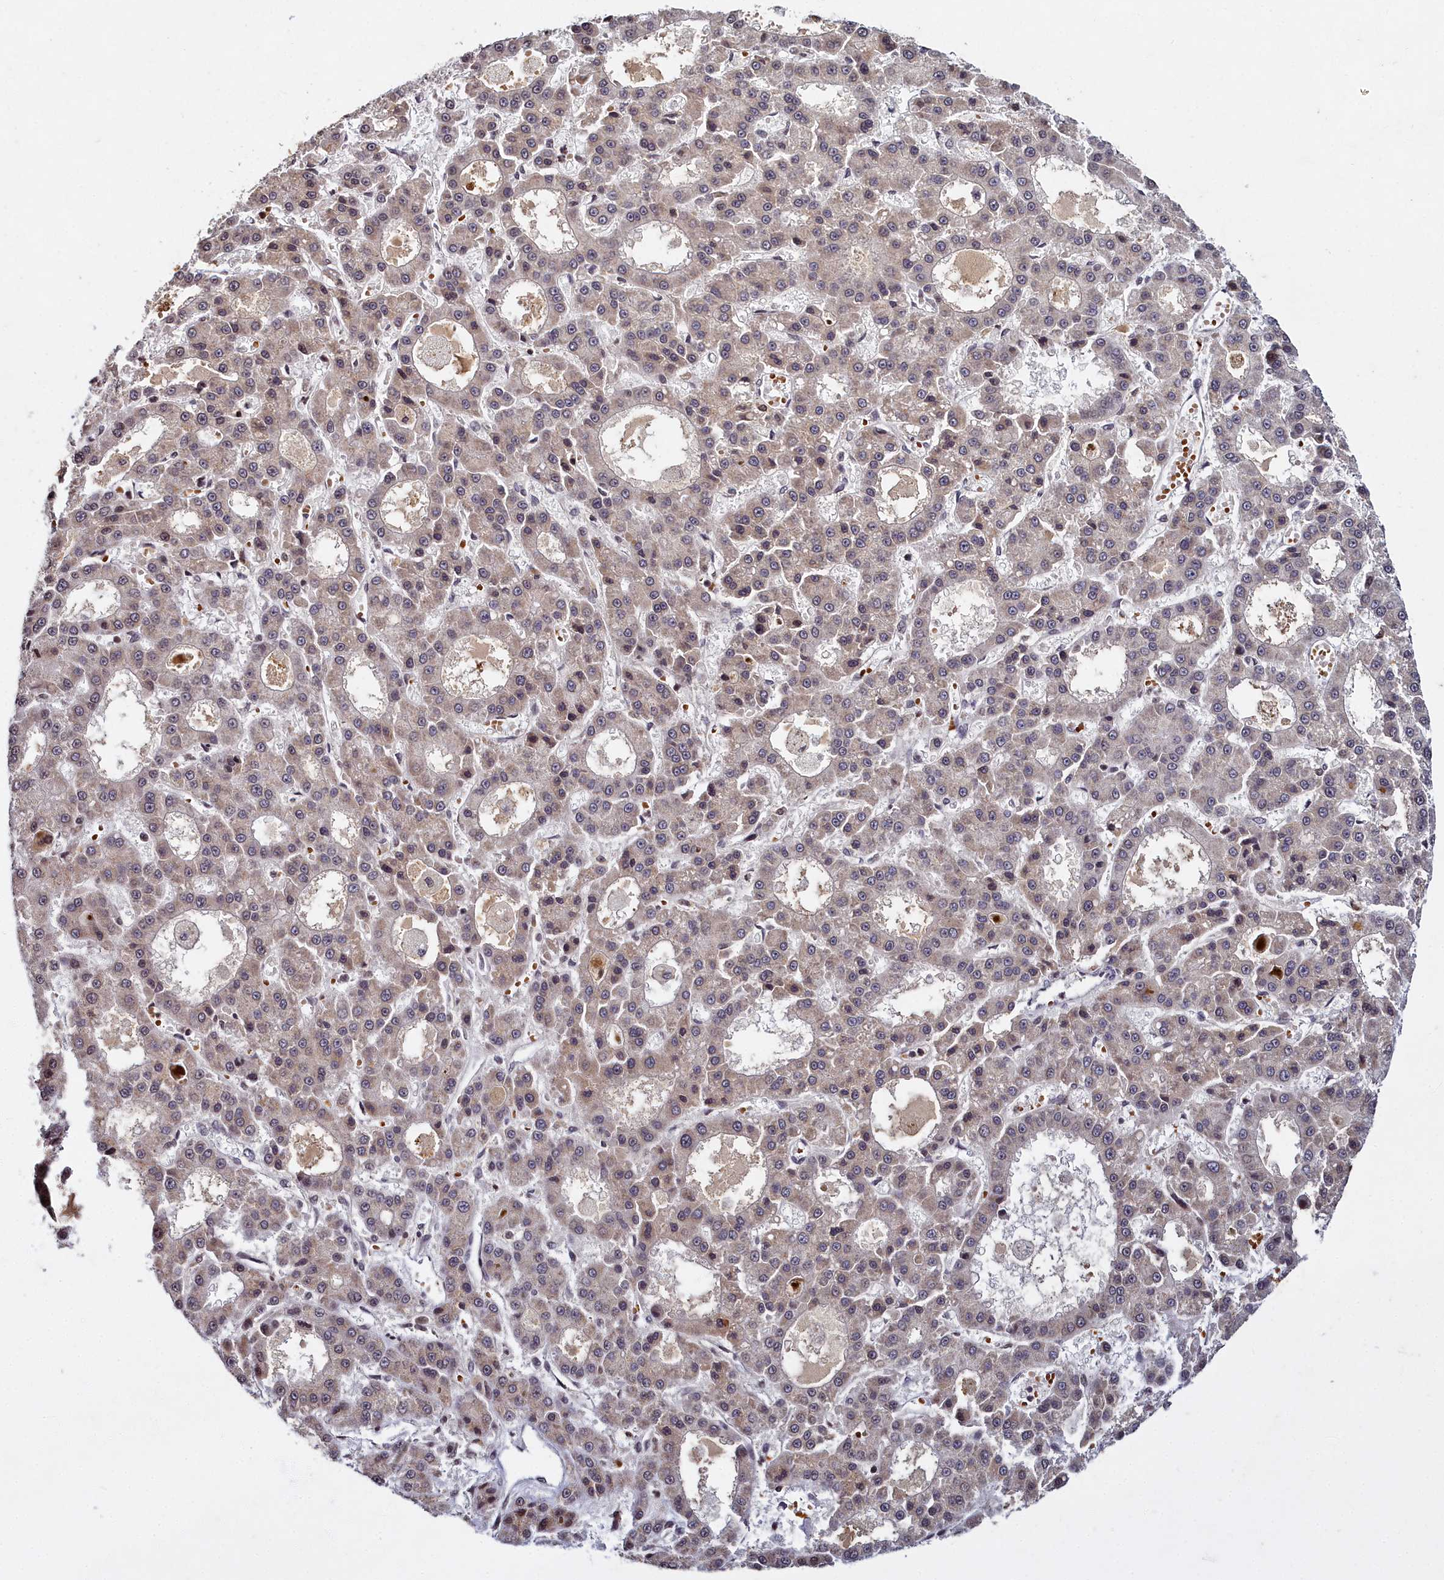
{"staining": {"intensity": "weak", "quantity": ">75%", "location": "cytoplasmic/membranous,nuclear"}, "tissue": "liver cancer", "cell_type": "Tumor cells", "image_type": "cancer", "snomed": [{"axis": "morphology", "description": "Carcinoma, Hepatocellular, NOS"}, {"axis": "topography", "description": "Liver"}], "caption": "Immunohistochemistry (IHC) image of human liver cancer stained for a protein (brown), which demonstrates low levels of weak cytoplasmic/membranous and nuclear expression in about >75% of tumor cells.", "gene": "FZD4", "patient": {"sex": "male", "age": 70}}